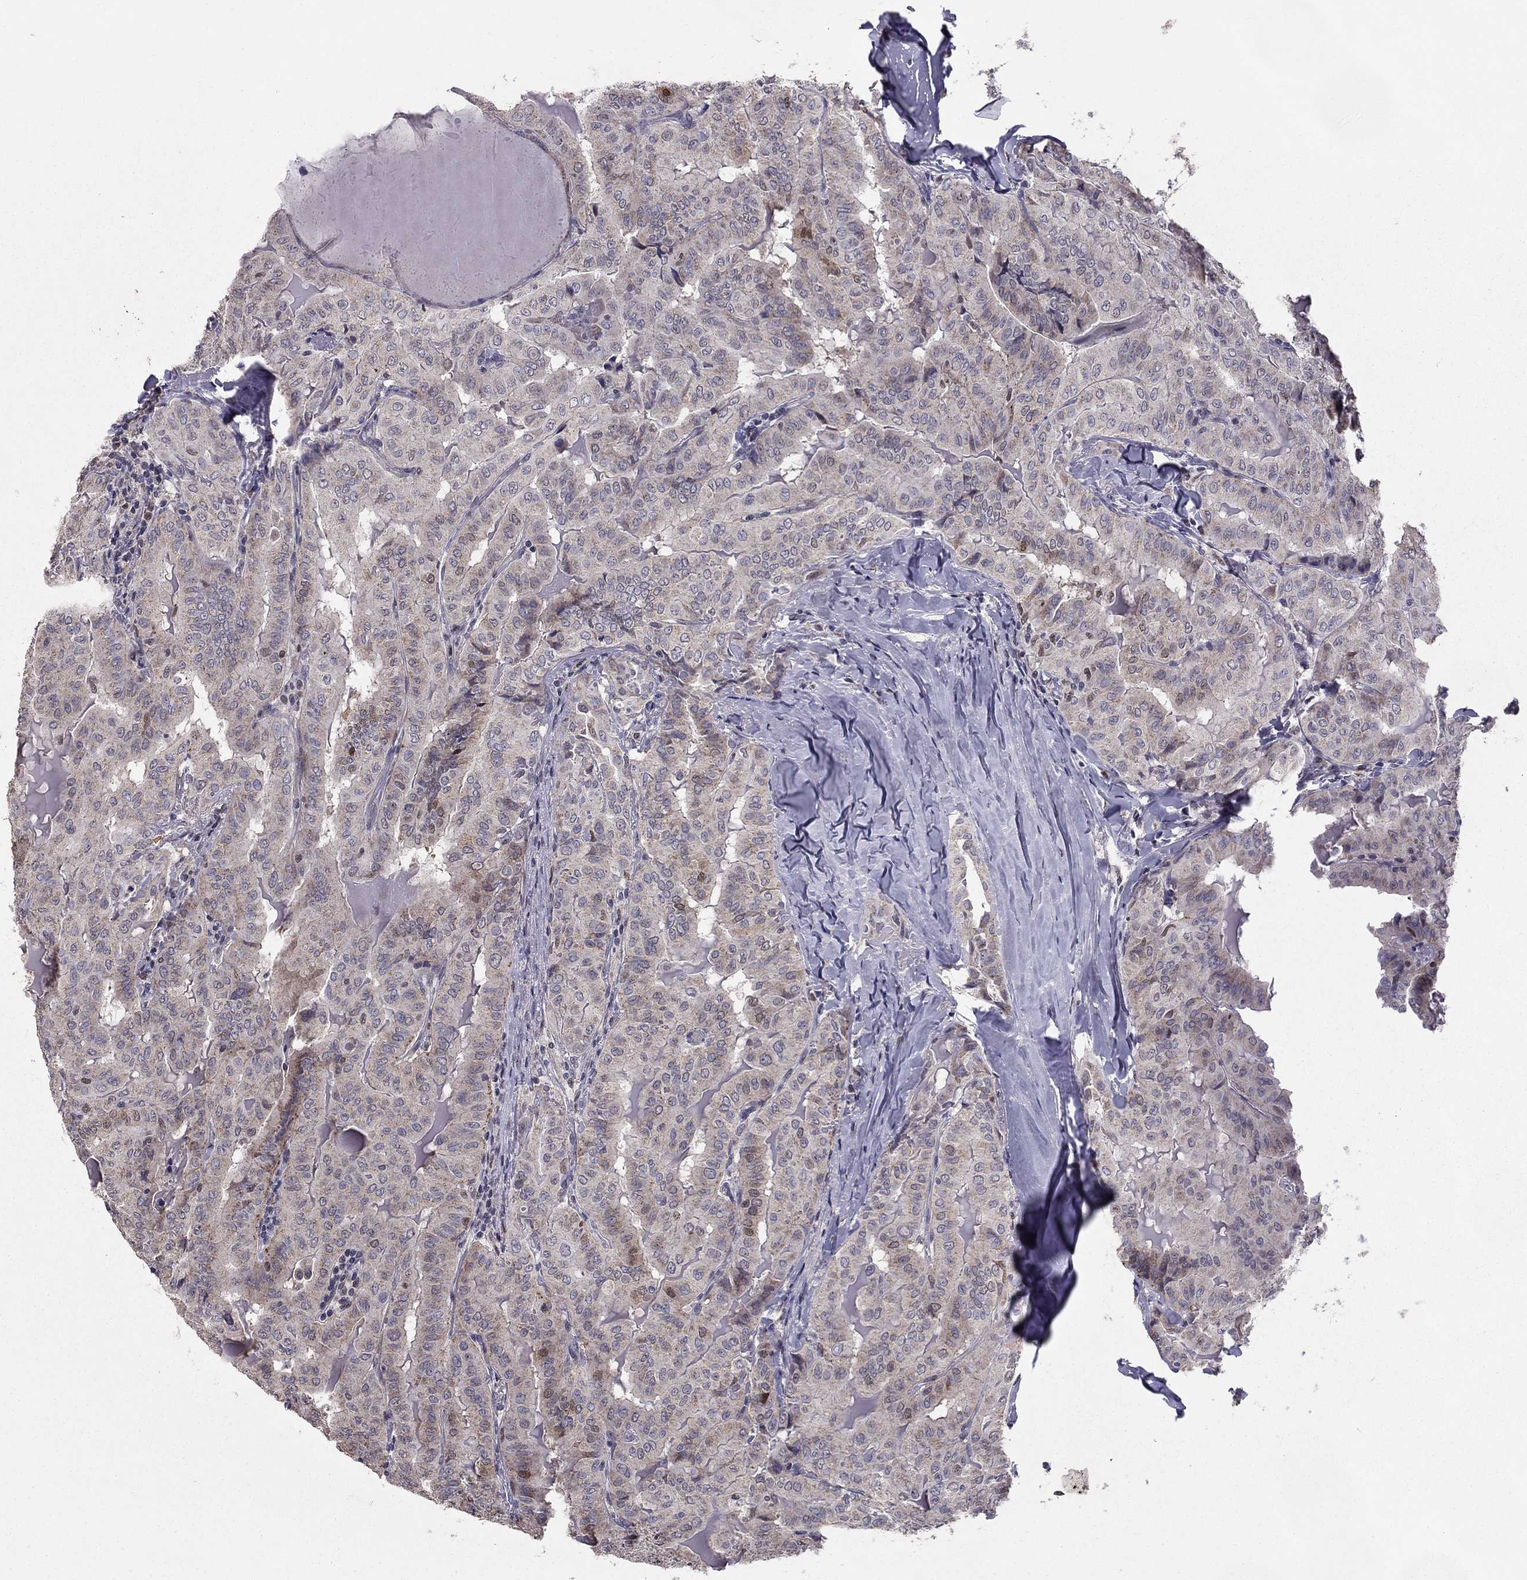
{"staining": {"intensity": "negative", "quantity": "none", "location": "none"}, "tissue": "thyroid cancer", "cell_type": "Tumor cells", "image_type": "cancer", "snomed": [{"axis": "morphology", "description": "Papillary adenocarcinoma, NOS"}, {"axis": "topography", "description": "Thyroid gland"}], "caption": "DAB (3,3'-diaminobenzidine) immunohistochemical staining of human thyroid cancer shows no significant staining in tumor cells. (Stains: DAB (3,3'-diaminobenzidine) immunohistochemistry (IHC) with hematoxylin counter stain, Microscopy: brightfield microscopy at high magnification).", "gene": "HCN1", "patient": {"sex": "female", "age": 68}}